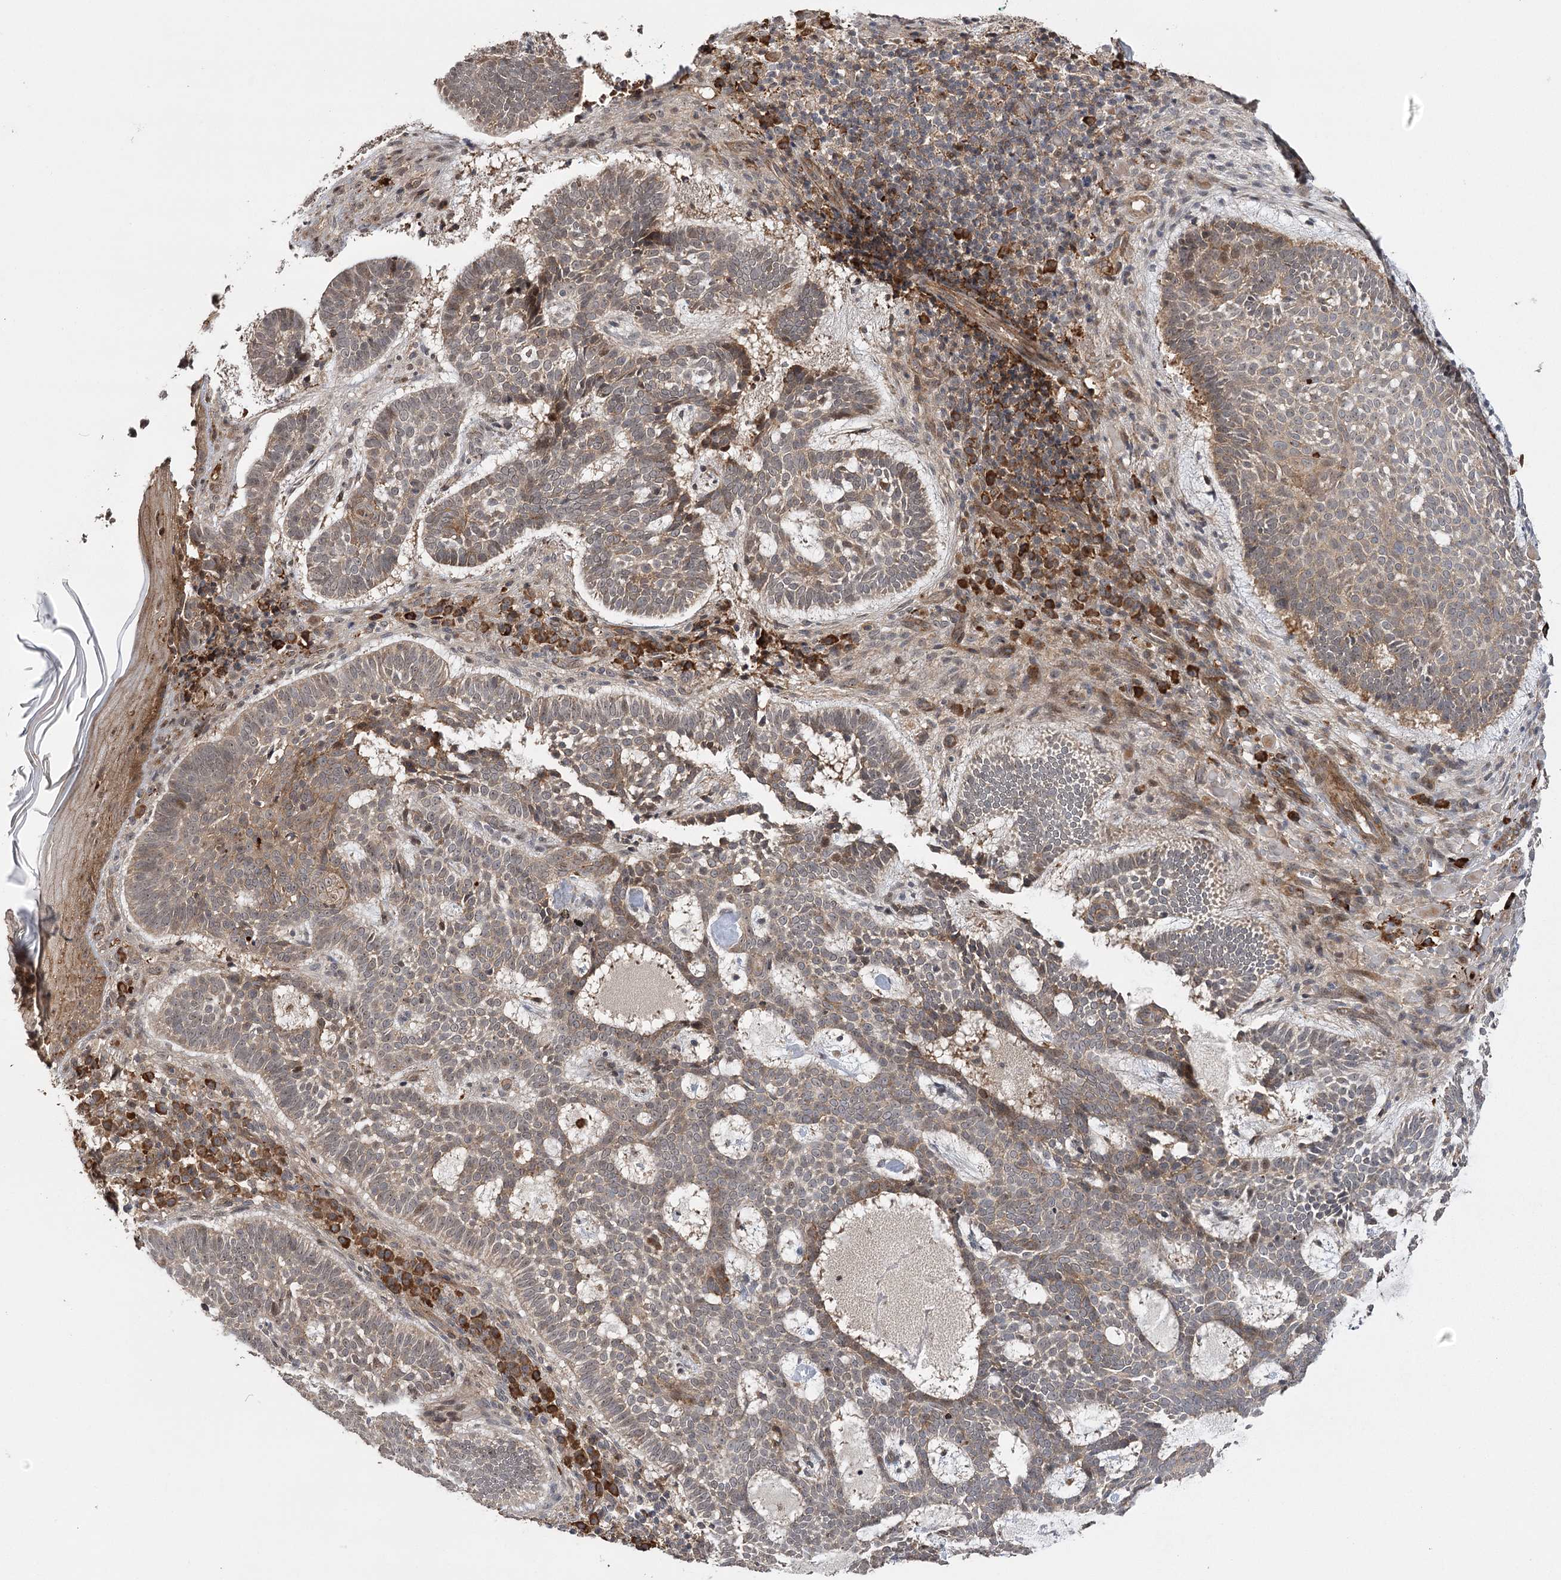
{"staining": {"intensity": "moderate", "quantity": ">75%", "location": "cytoplasmic/membranous"}, "tissue": "skin cancer", "cell_type": "Tumor cells", "image_type": "cancer", "snomed": [{"axis": "morphology", "description": "Basal cell carcinoma"}, {"axis": "topography", "description": "Skin"}], "caption": "A medium amount of moderate cytoplasmic/membranous expression is appreciated in approximately >75% of tumor cells in basal cell carcinoma (skin) tissue.", "gene": "KCNN2", "patient": {"sex": "male", "age": 85}}